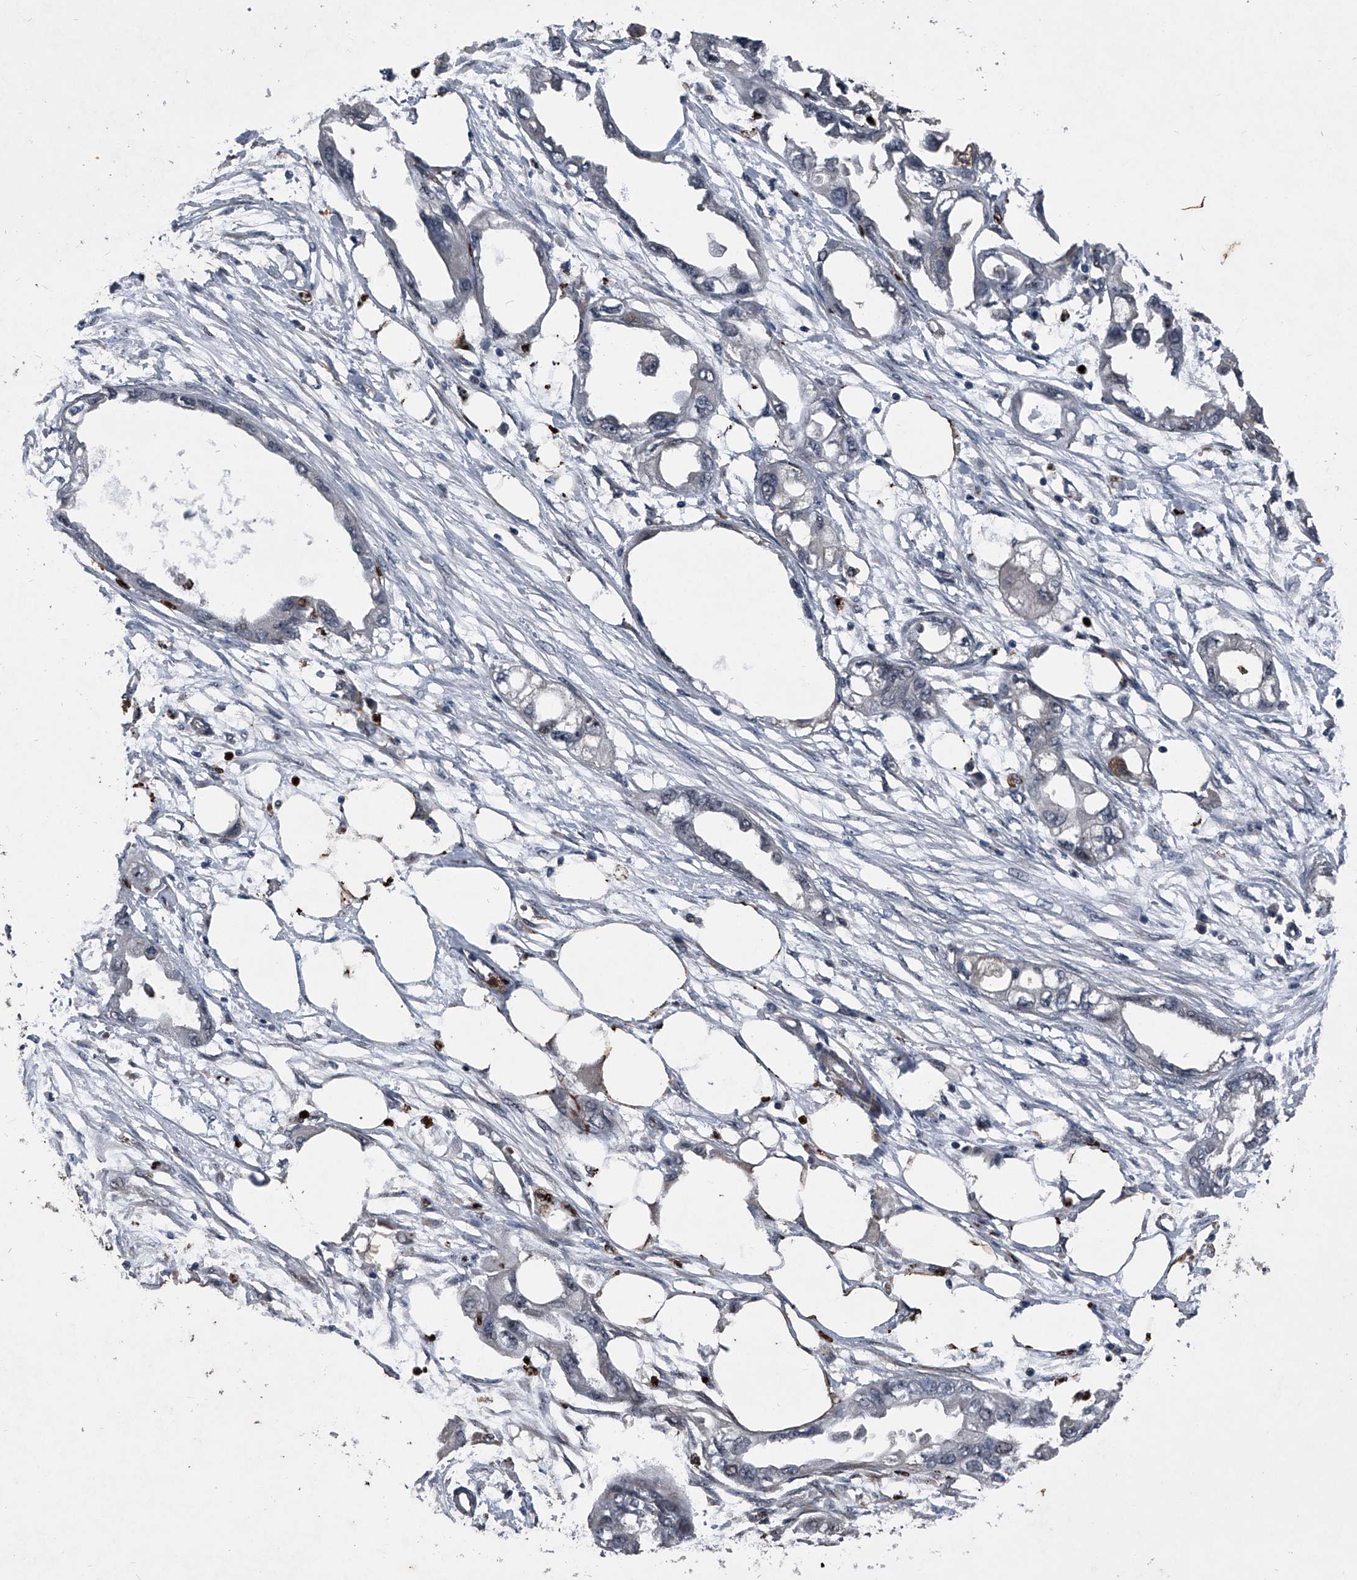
{"staining": {"intensity": "negative", "quantity": "none", "location": "none"}, "tissue": "endometrial cancer", "cell_type": "Tumor cells", "image_type": "cancer", "snomed": [{"axis": "morphology", "description": "Adenocarcinoma, NOS"}, {"axis": "morphology", "description": "Adenocarcinoma, metastatic, NOS"}, {"axis": "topography", "description": "Adipose tissue"}, {"axis": "topography", "description": "Endometrium"}], "caption": "Immunohistochemical staining of adenocarcinoma (endometrial) demonstrates no significant staining in tumor cells.", "gene": "MAPKAP1", "patient": {"sex": "female", "age": 67}}